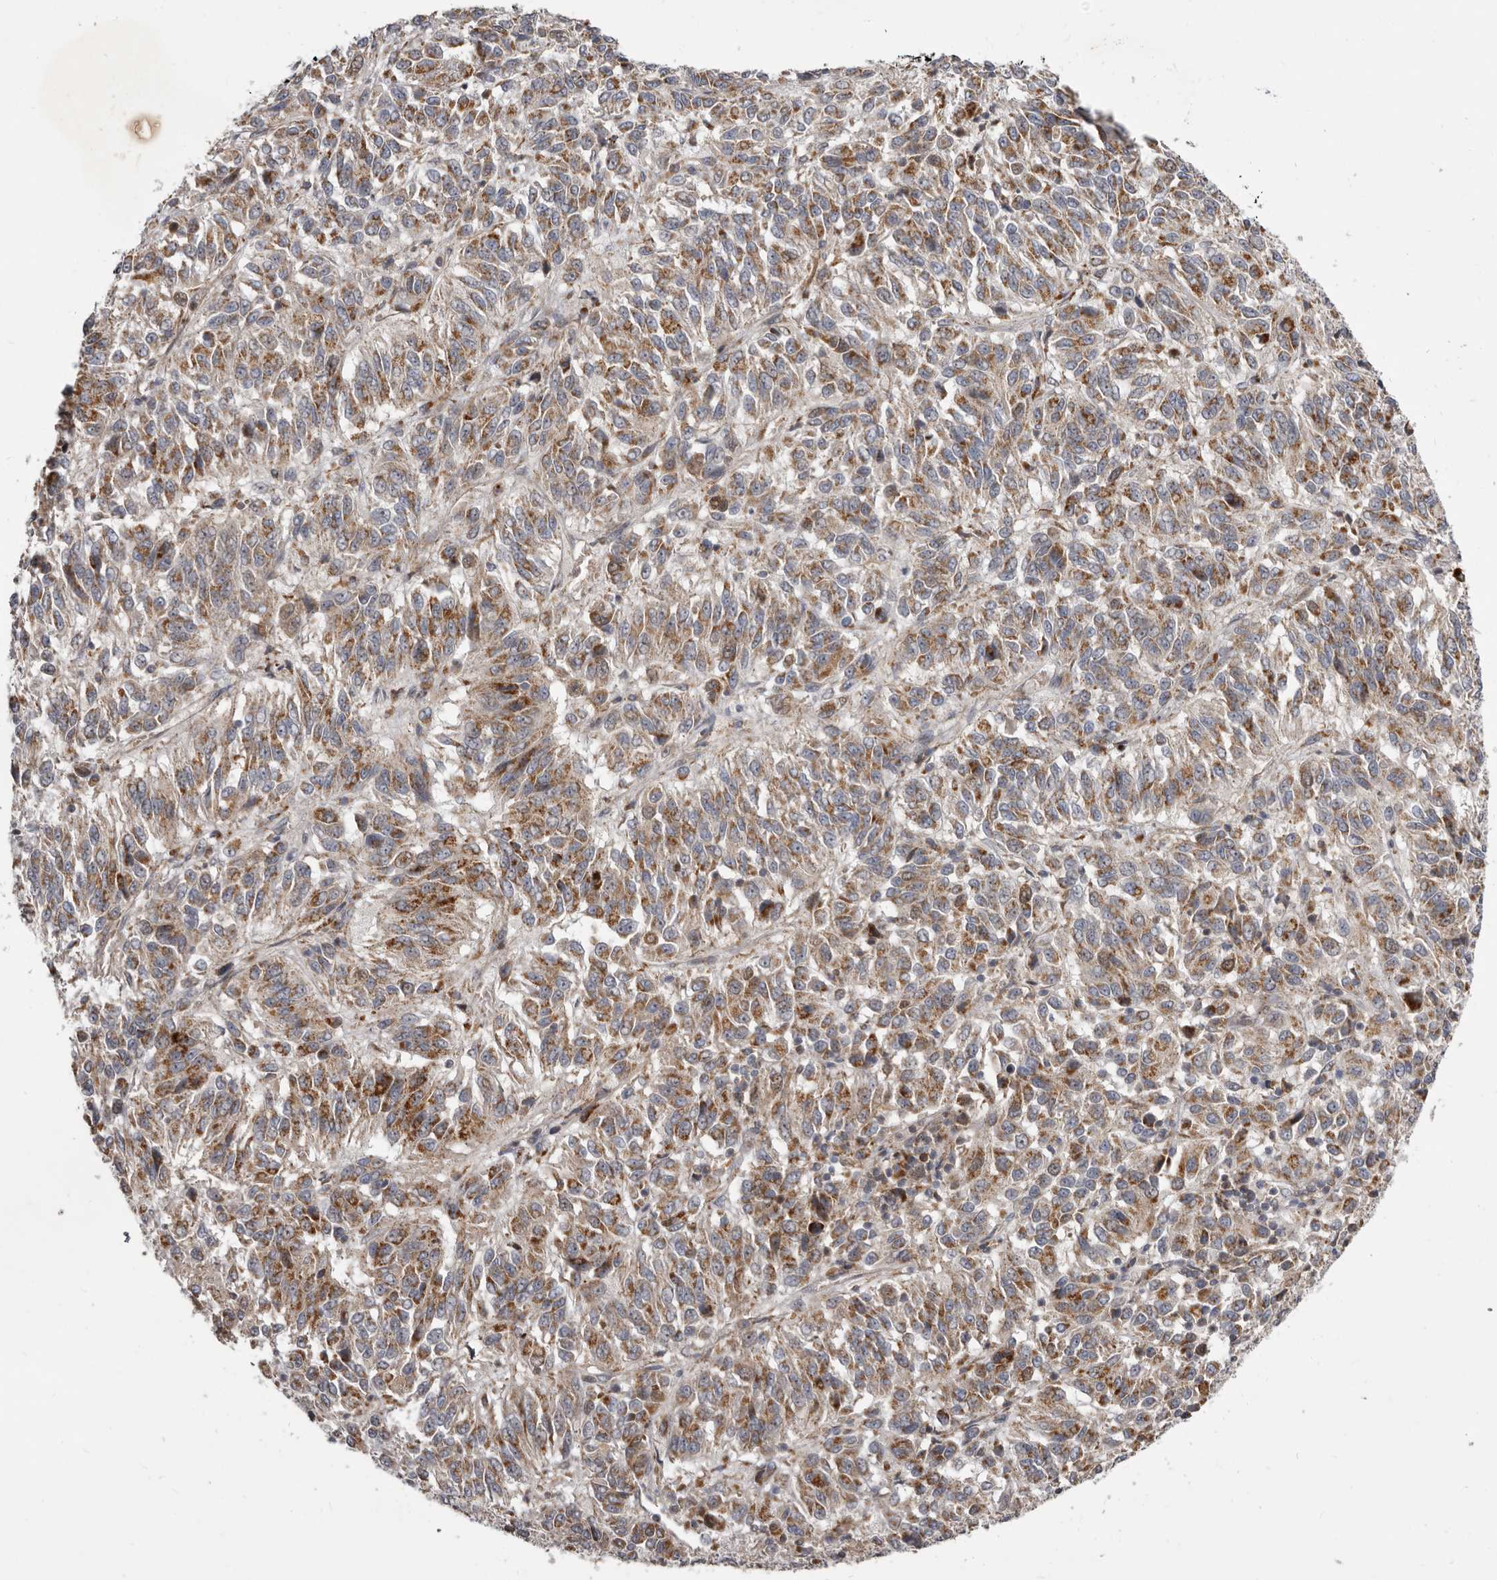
{"staining": {"intensity": "moderate", "quantity": ">75%", "location": "cytoplasmic/membranous"}, "tissue": "melanoma", "cell_type": "Tumor cells", "image_type": "cancer", "snomed": [{"axis": "morphology", "description": "Malignant melanoma, Metastatic site"}, {"axis": "topography", "description": "Lung"}], "caption": "A photomicrograph showing moderate cytoplasmic/membranous staining in approximately >75% of tumor cells in malignant melanoma (metastatic site), as visualized by brown immunohistochemical staining.", "gene": "SMC4", "patient": {"sex": "male", "age": 64}}